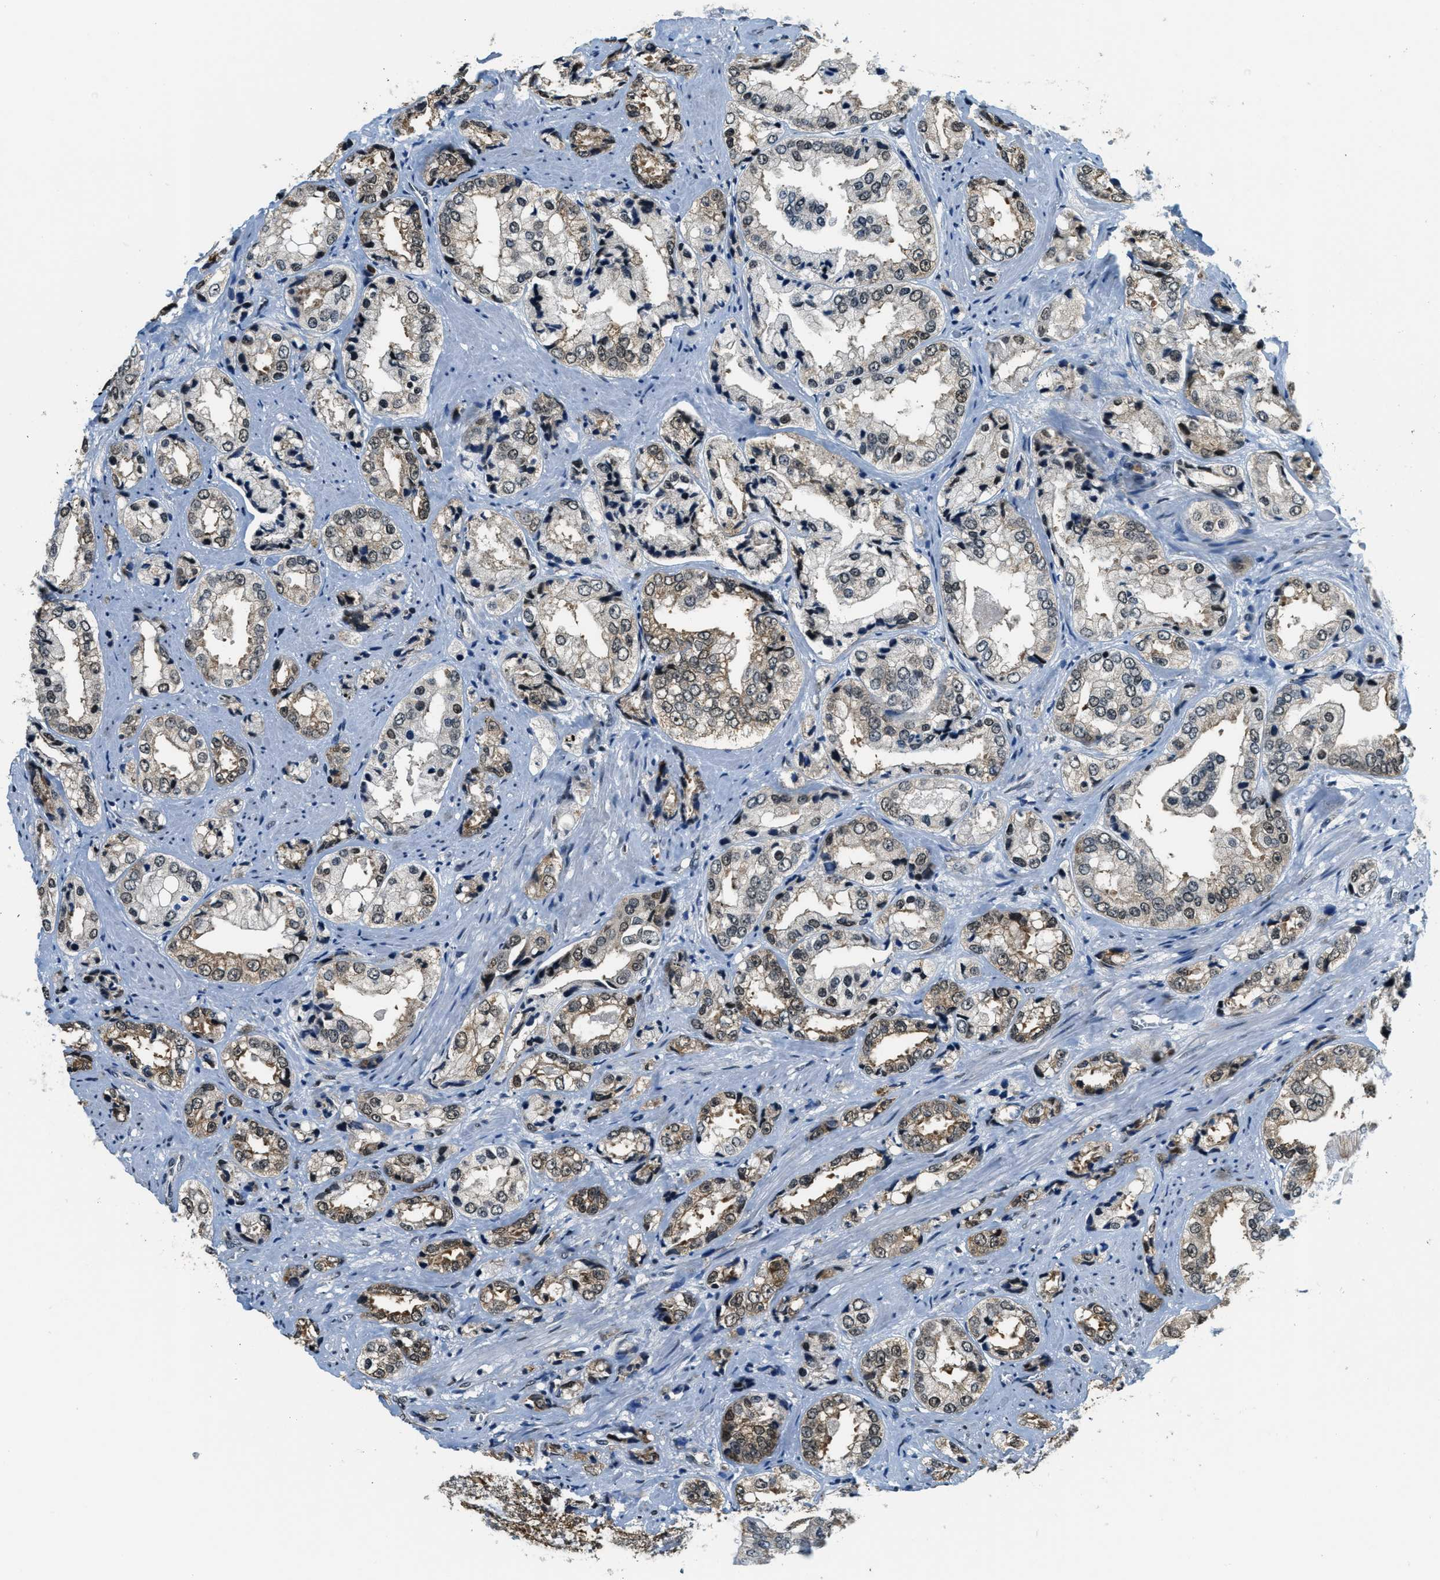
{"staining": {"intensity": "moderate", "quantity": "25%-75%", "location": "cytoplasmic/membranous"}, "tissue": "prostate cancer", "cell_type": "Tumor cells", "image_type": "cancer", "snomed": [{"axis": "morphology", "description": "Adenocarcinoma, High grade"}, {"axis": "topography", "description": "Prostate"}], "caption": "Immunohistochemical staining of human prostate cancer shows moderate cytoplasmic/membranous protein positivity in about 25%-75% of tumor cells.", "gene": "RAB11FIP1", "patient": {"sex": "male", "age": 61}}